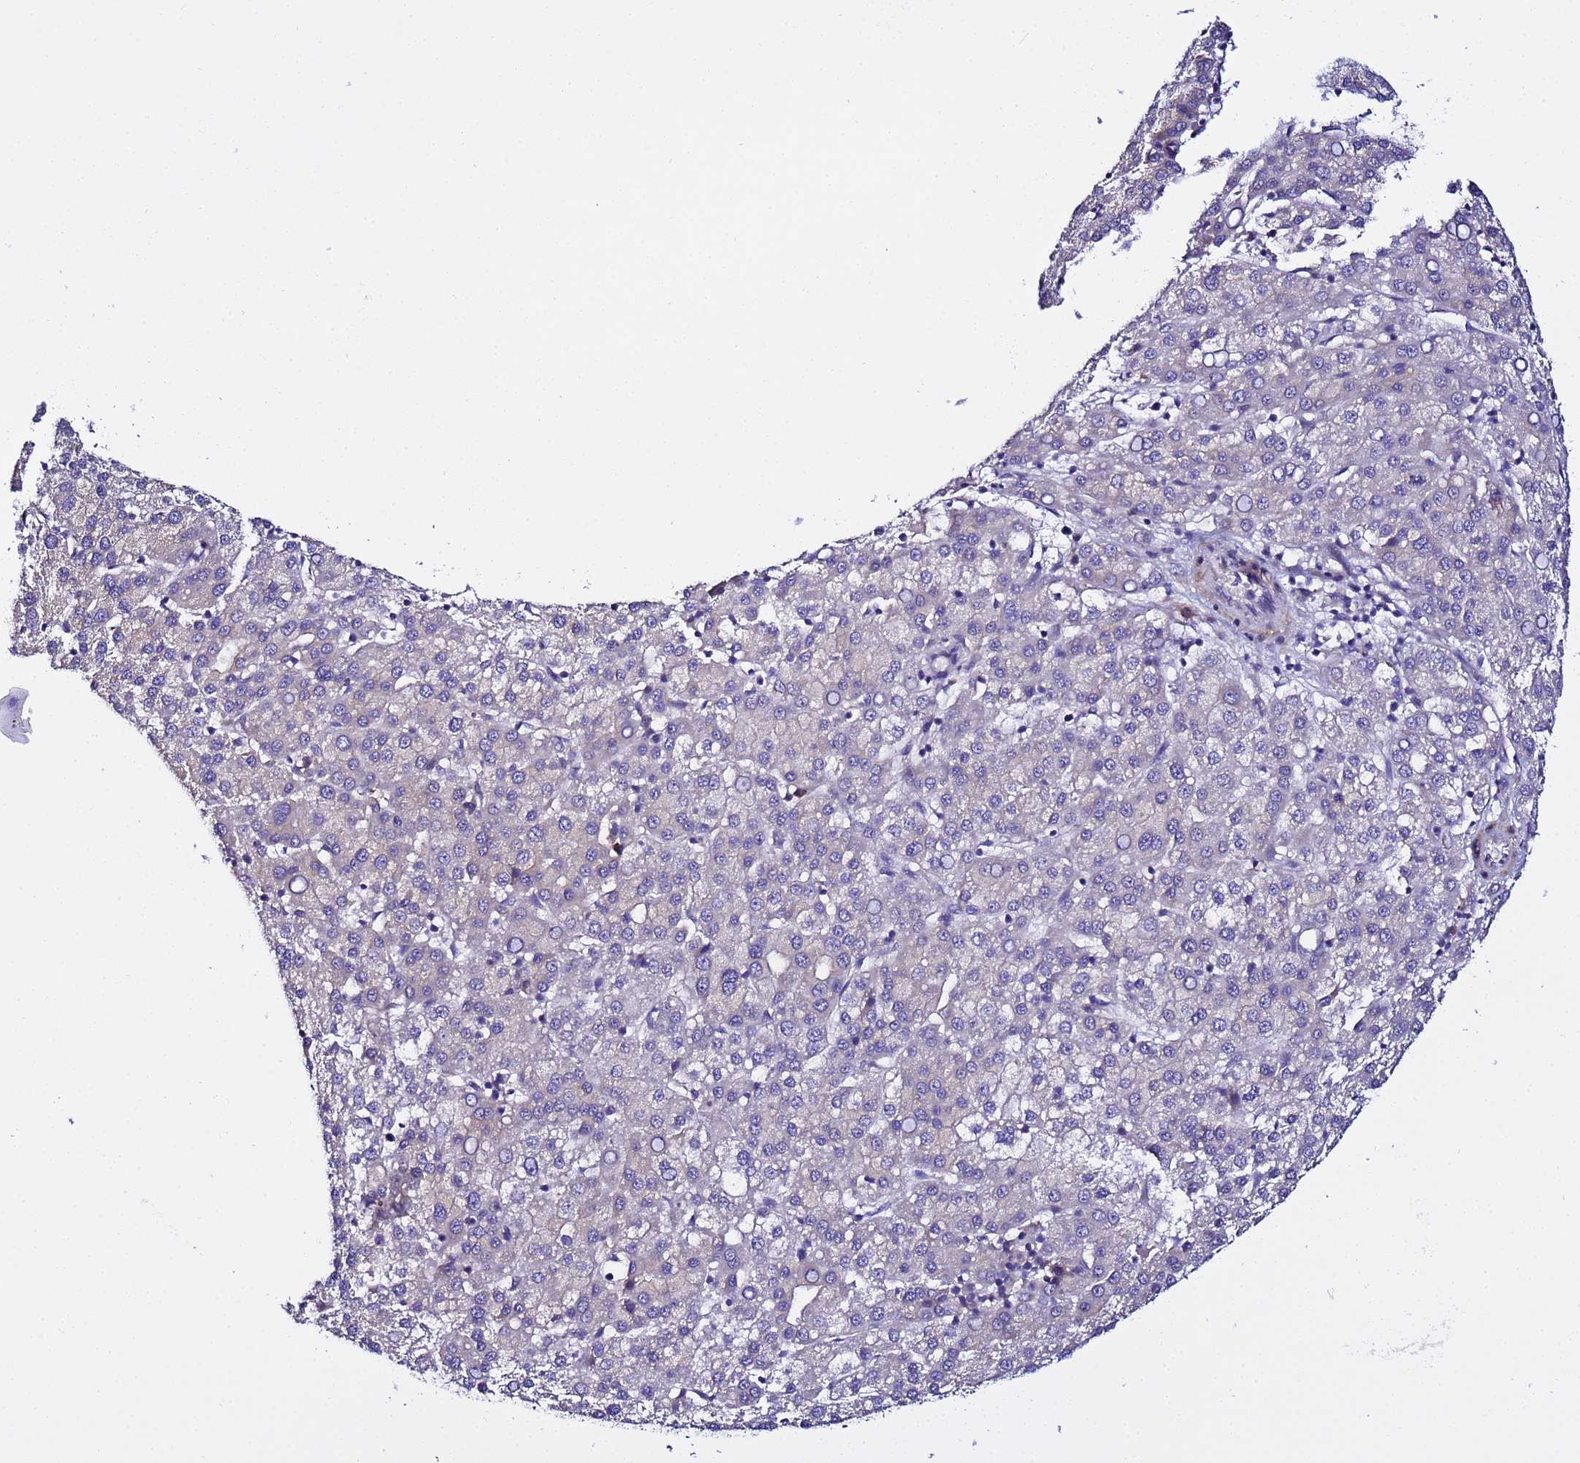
{"staining": {"intensity": "negative", "quantity": "none", "location": "none"}, "tissue": "liver cancer", "cell_type": "Tumor cells", "image_type": "cancer", "snomed": [{"axis": "morphology", "description": "Carcinoma, Hepatocellular, NOS"}, {"axis": "topography", "description": "Liver"}], "caption": "Immunohistochemistry (IHC) histopathology image of human hepatocellular carcinoma (liver) stained for a protein (brown), which exhibits no staining in tumor cells. Brightfield microscopy of immunohistochemistry (IHC) stained with DAB (brown) and hematoxylin (blue), captured at high magnification.", "gene": "JRKL", "patient": {"sex": "female", "age": 58}}